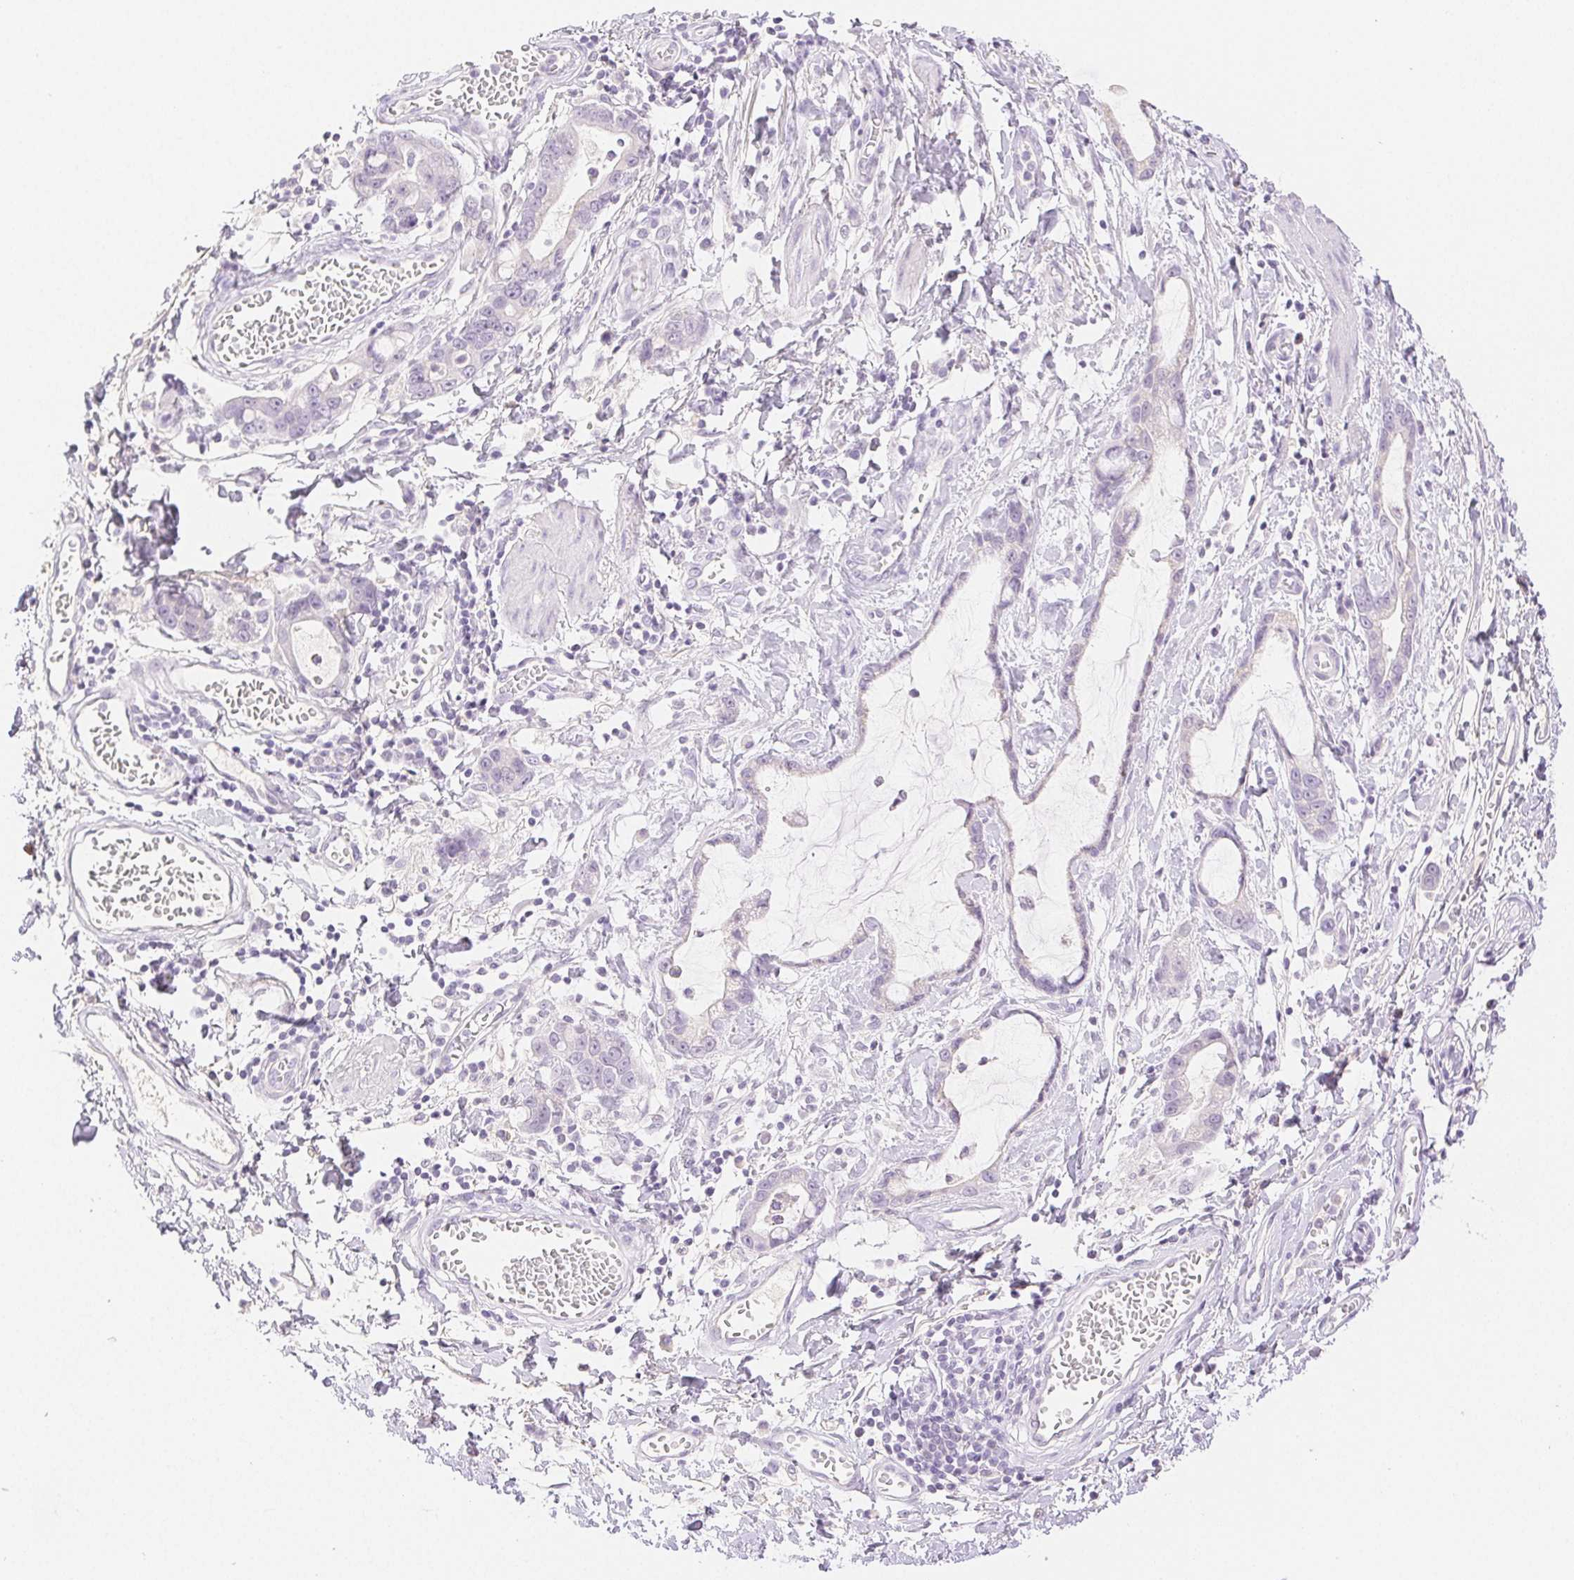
{"staining": {"intensity": "negative", "quantity": "none", "location": "none"}, "tissue": "stomach cancer", "cell_type": "Tumor cells", "image_type": "cancer", "snomed": [{"axis": "morphology", "description": "Adenocarcinoma, NOS"}, {"axis": "topography", "description": "Stomach"}], "caption": "Immunohistochemistry (IHC) of human stomach cancer reveals no expression in tumor cells.", "gene": "SPACA4", "patient": {"sex": "male", "age": 55}}